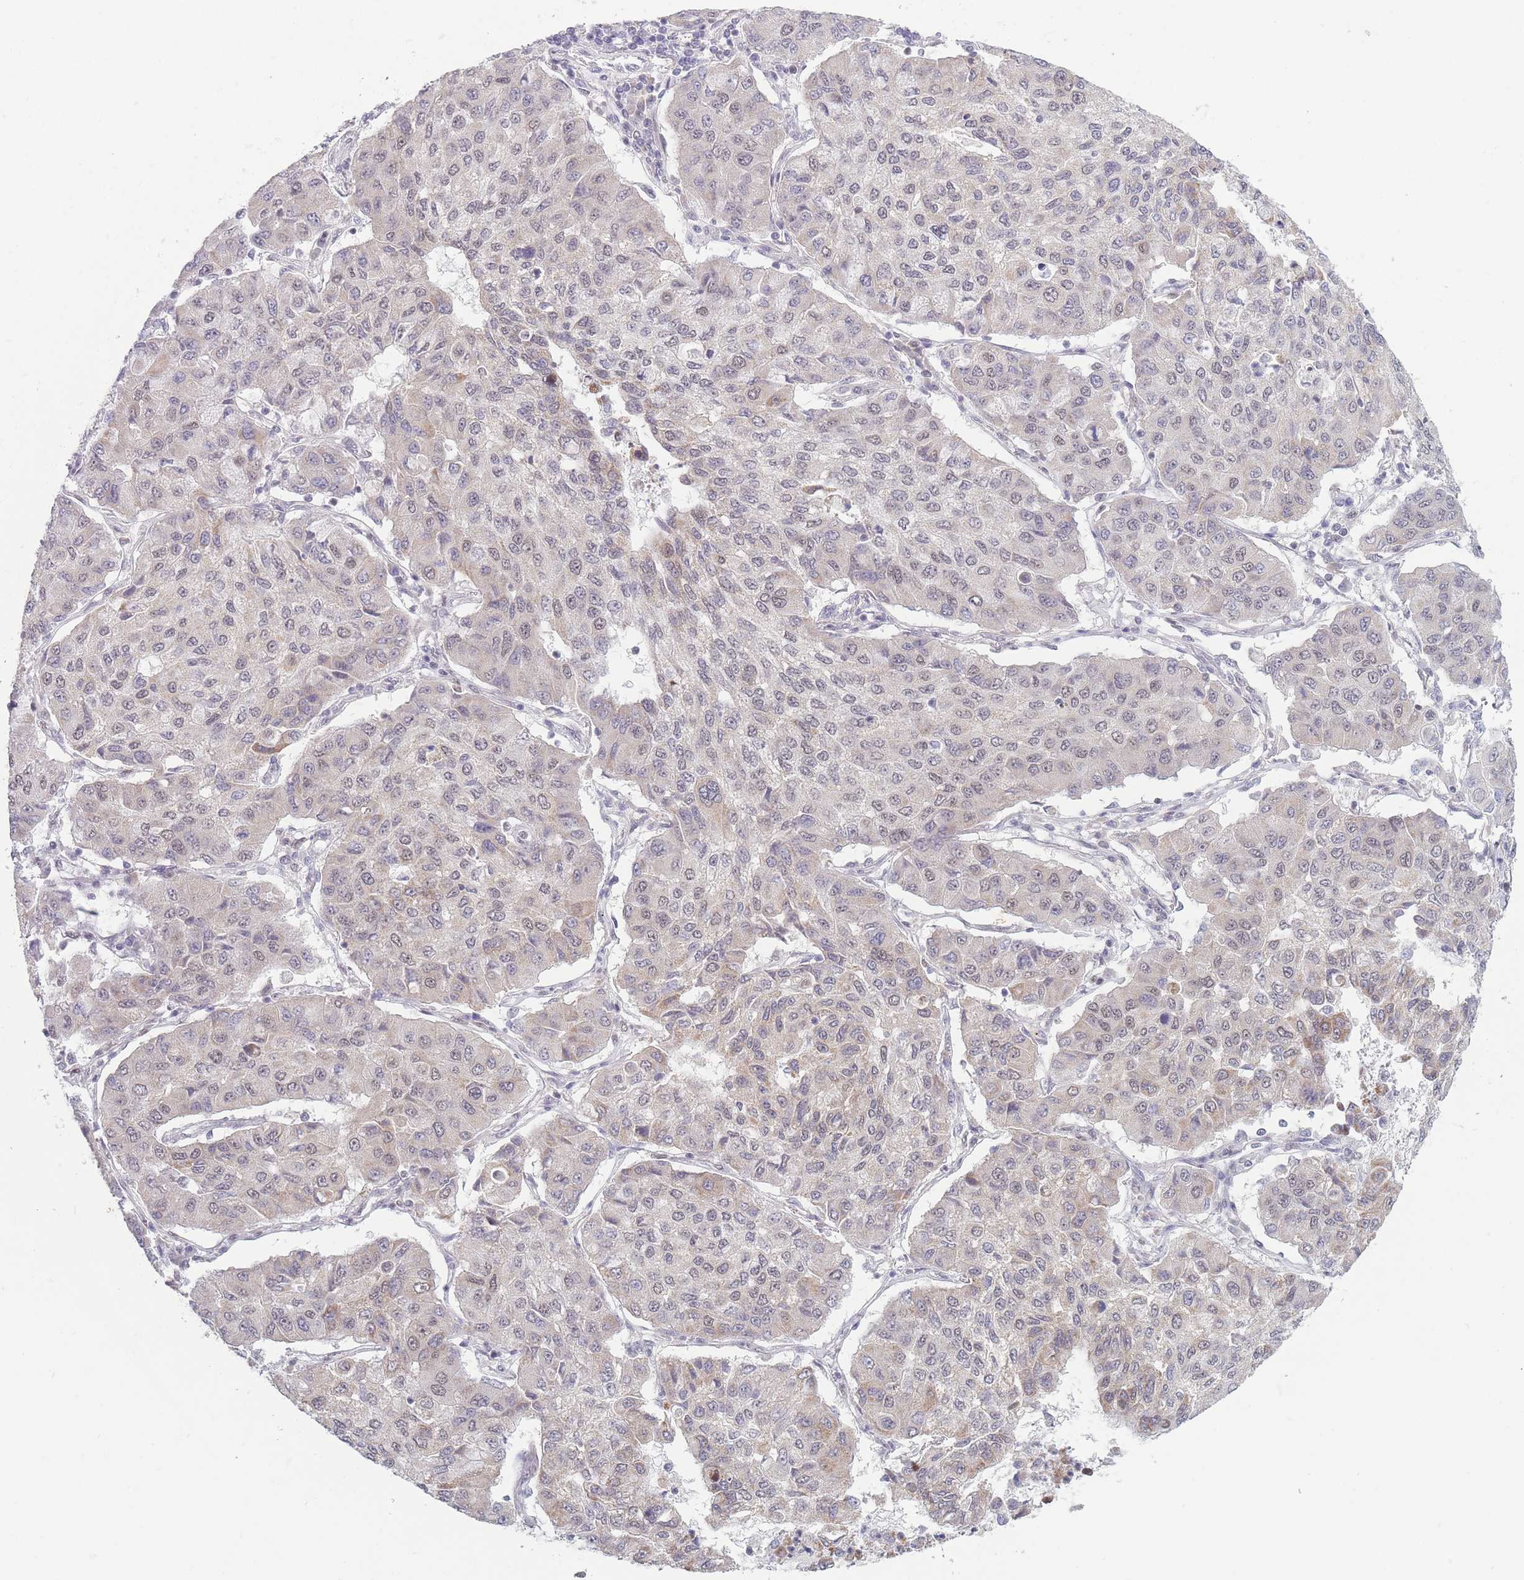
{"staining": {"intensity": "negative", "quantity": "none", "location": "none"}, "tissue": "lung cancer", "cell_type": "Tumor cells", "image_type": "cancer", "snomed": [{"axis": "morphology", "description": "Squamous cell carcinoma, NOS"}, {"axis": "topography", "description": "Lung"}], "caption": "Tumor cells show no significant protein positivity in squamous cell carcinoma (lung). (DAB immunohistochemistry (IHC) with hematoxylin counter stain).", "gene": "ARID3B", "patient": {"sex": "male", "age": 74}}